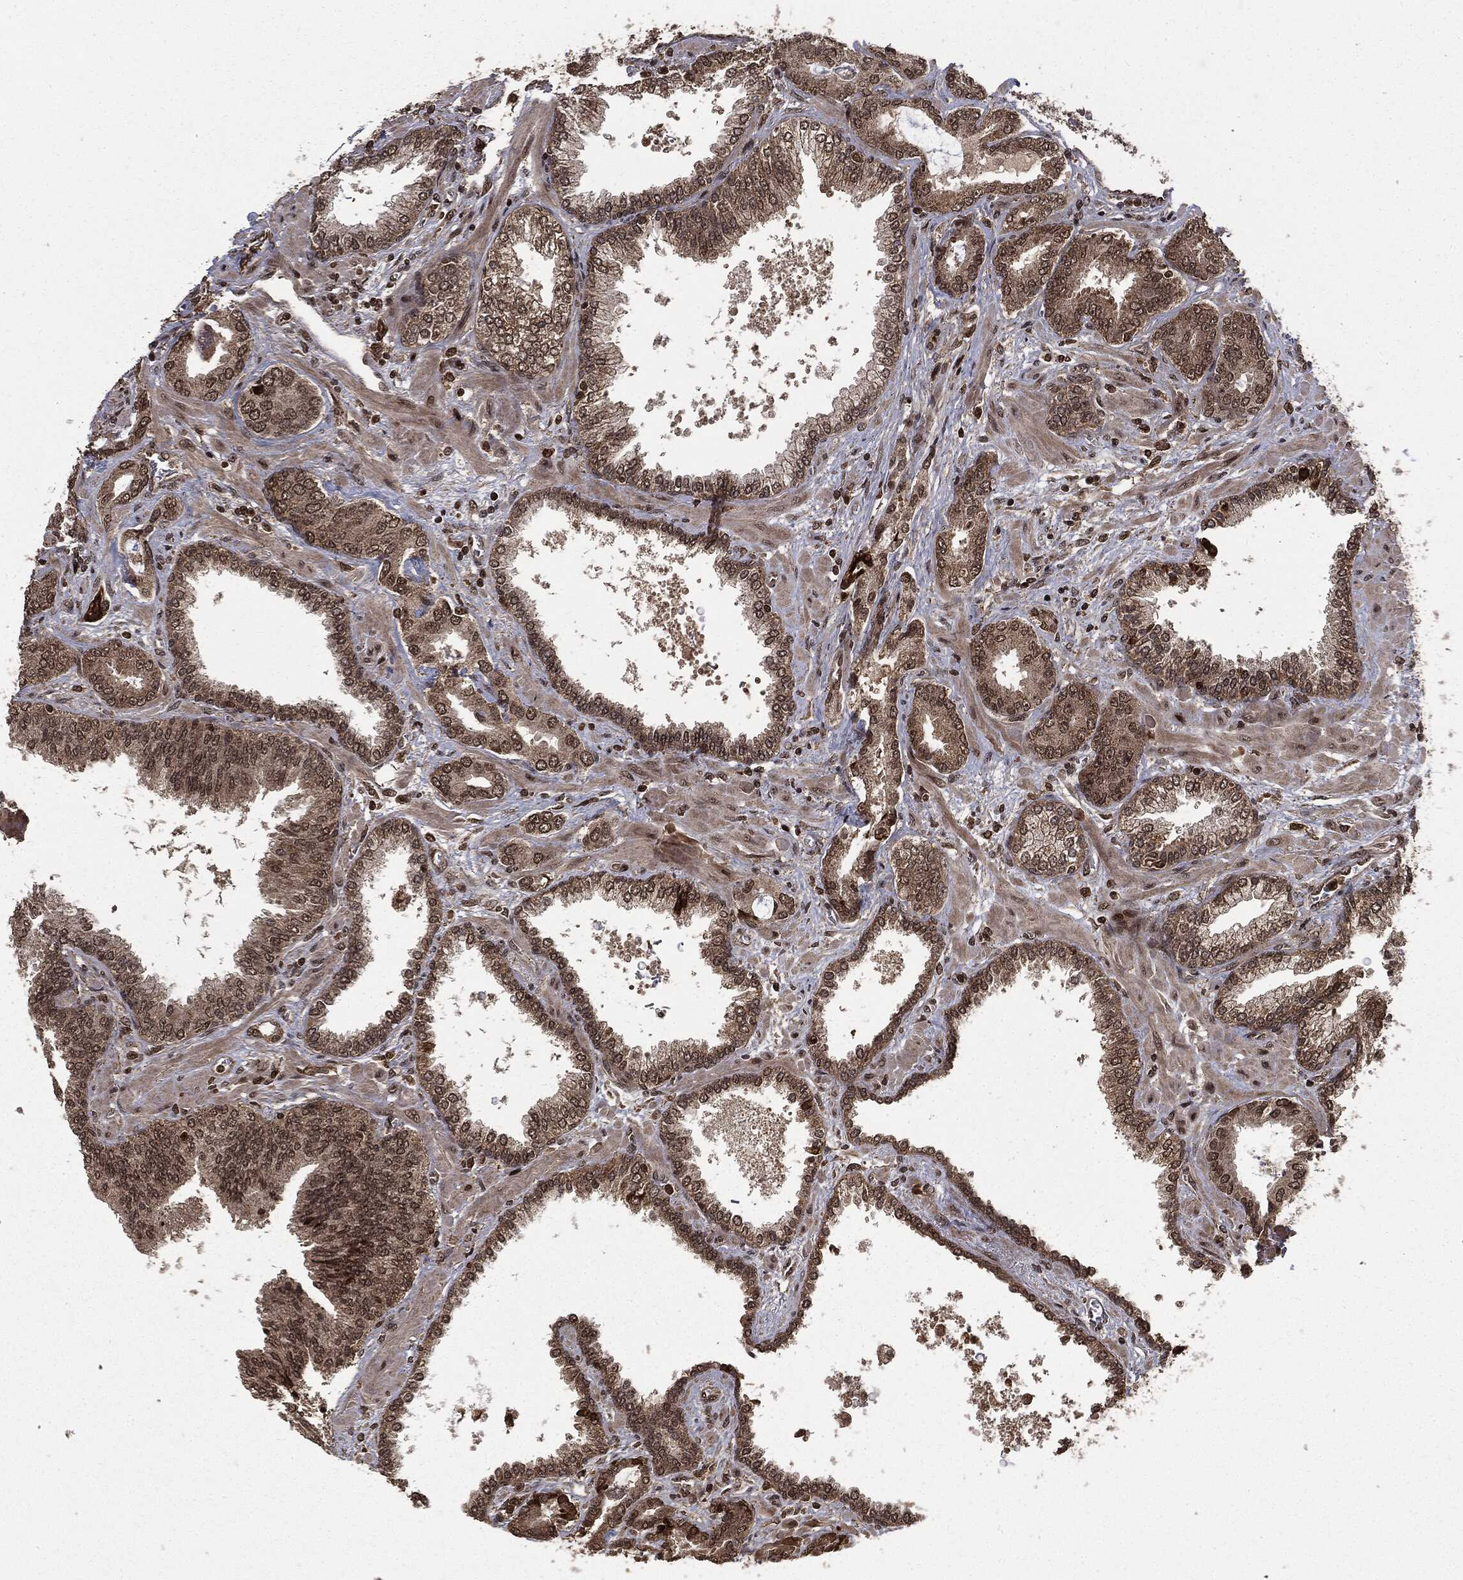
{"staining": {"intensity": "weak", "quantity": ">75%", "location": "cytoplasmic/membranous,nuclear"}, "tissue": "prostate cancer", "cell_type": "Tumor cells", "image_type": "cancer", "snomed": [{"axis": "morphology", "description": "Adenocarcinoma, Low grade"}, {"axis": "topography", "description": "Prostate"}], "caption": "Protein expression analysis of human prostate cancer (adenocarcinoma (low-grade)) reveals weak cytoplasmic/membranous and nuclear positivity in about >75% of tumor cells. The staining was performed using DAB (3,3'-diaminobenzidine) to visualize the protein expression in brown, while the nuclei were stained in blue with hematoxylin (Magnification: 20x).", "gene": "CTDP1", "patient": {"sex": "male", "age": 68}}